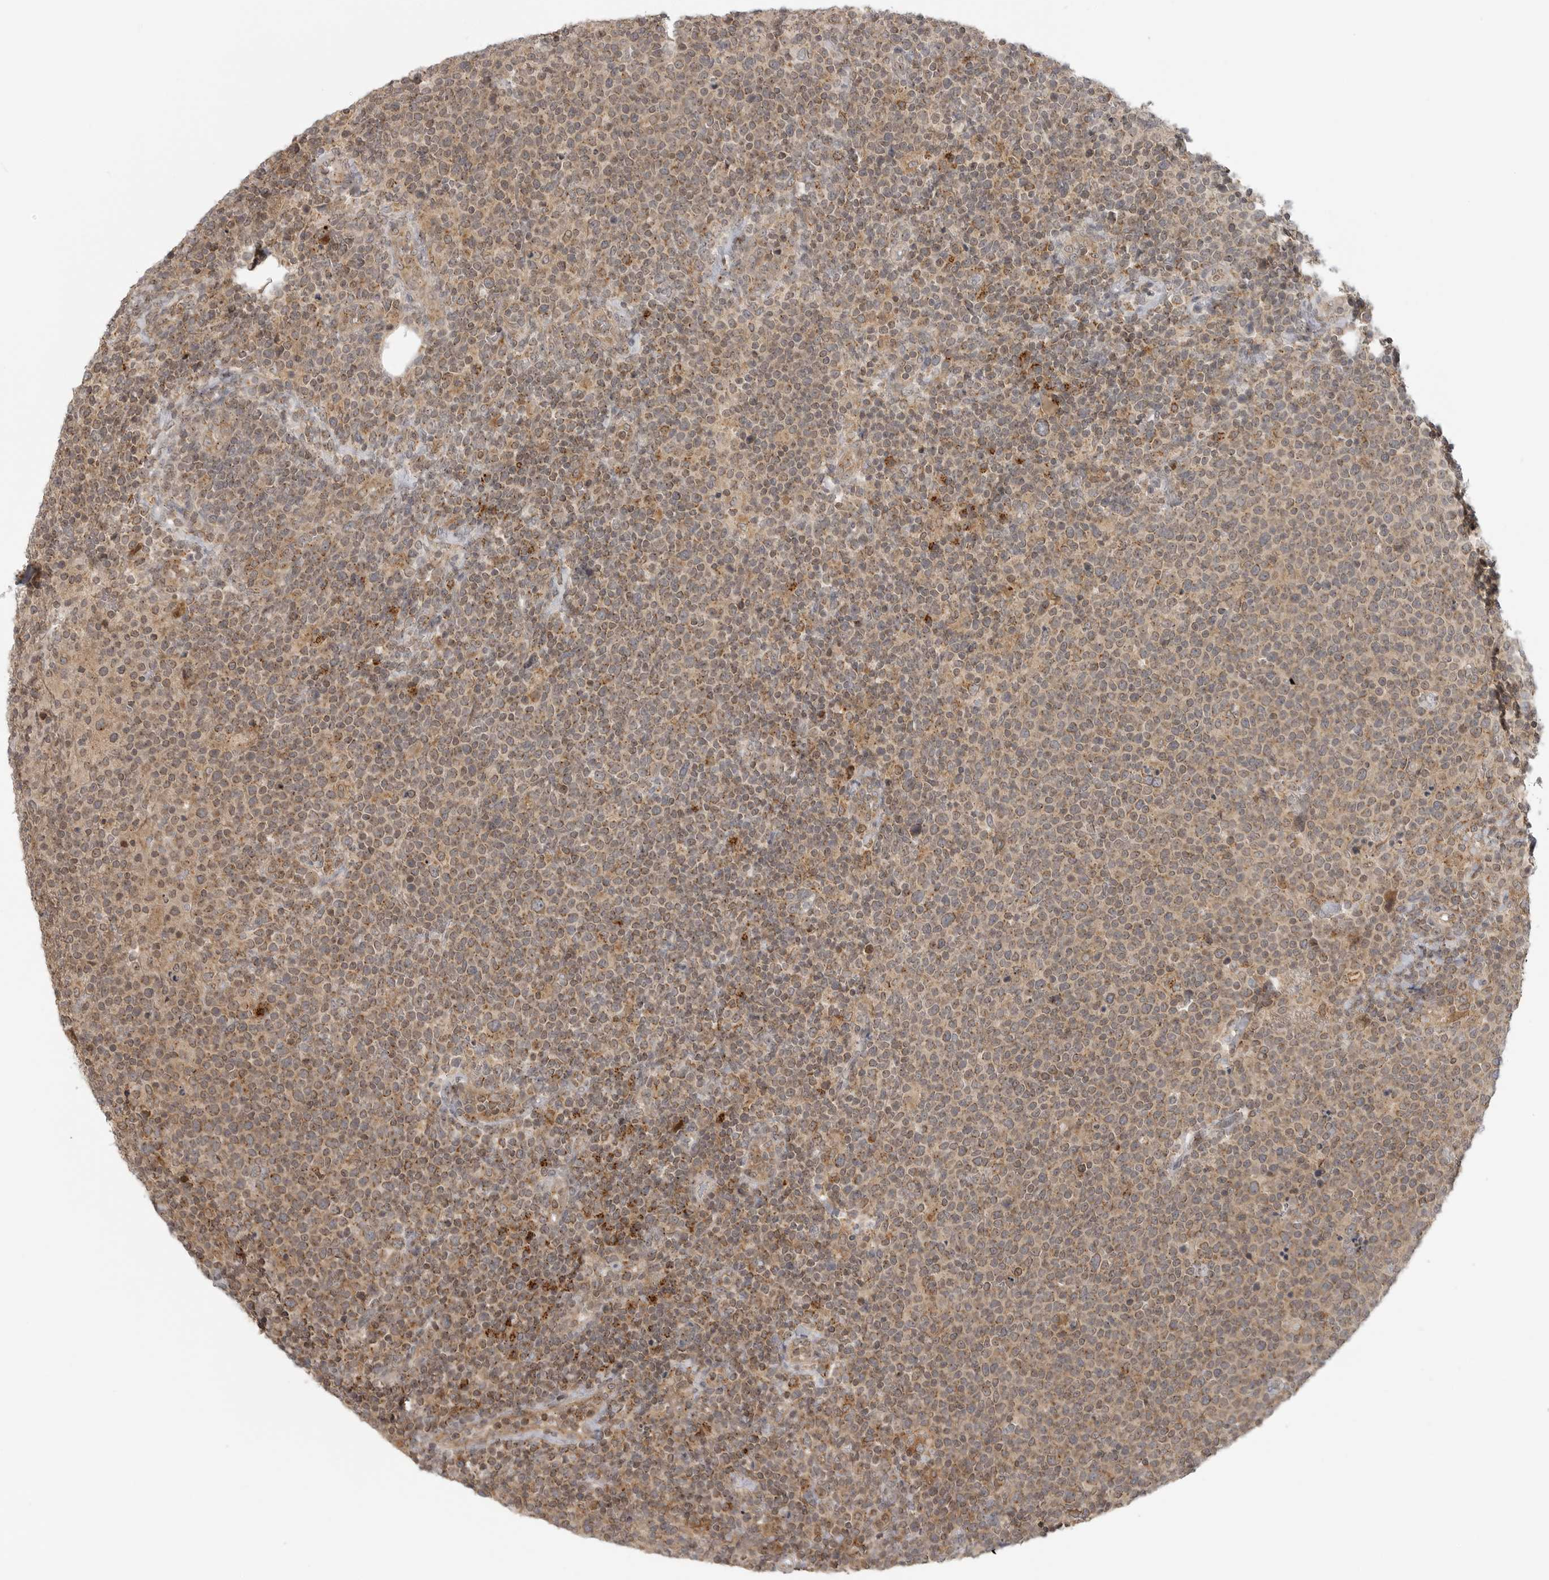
{"staining": {"intensity": "weak", "quantity": "25%-75%", "location": "cytoplasmic/membranous"}, "tissue": "lymphoma", "cell_type": "Tumor cells", "image_type": "cancer", "snomed": [{"axis": "morphology", "description": "Malignant lymphoma, non-Hodgkin's type, High grade"}, {"axis": "topography", "description": "Lymph node"}], "caption": "This micrograph reveals IHC staining of malignant lymphoma, non-Hodgkin's type (high-grade), with low weak cytoplasmic/membranous positivity in approximately 25%-75% of tumor cells.", "gene": "COPA", "patient": {"sex": "male", "age": 61}}